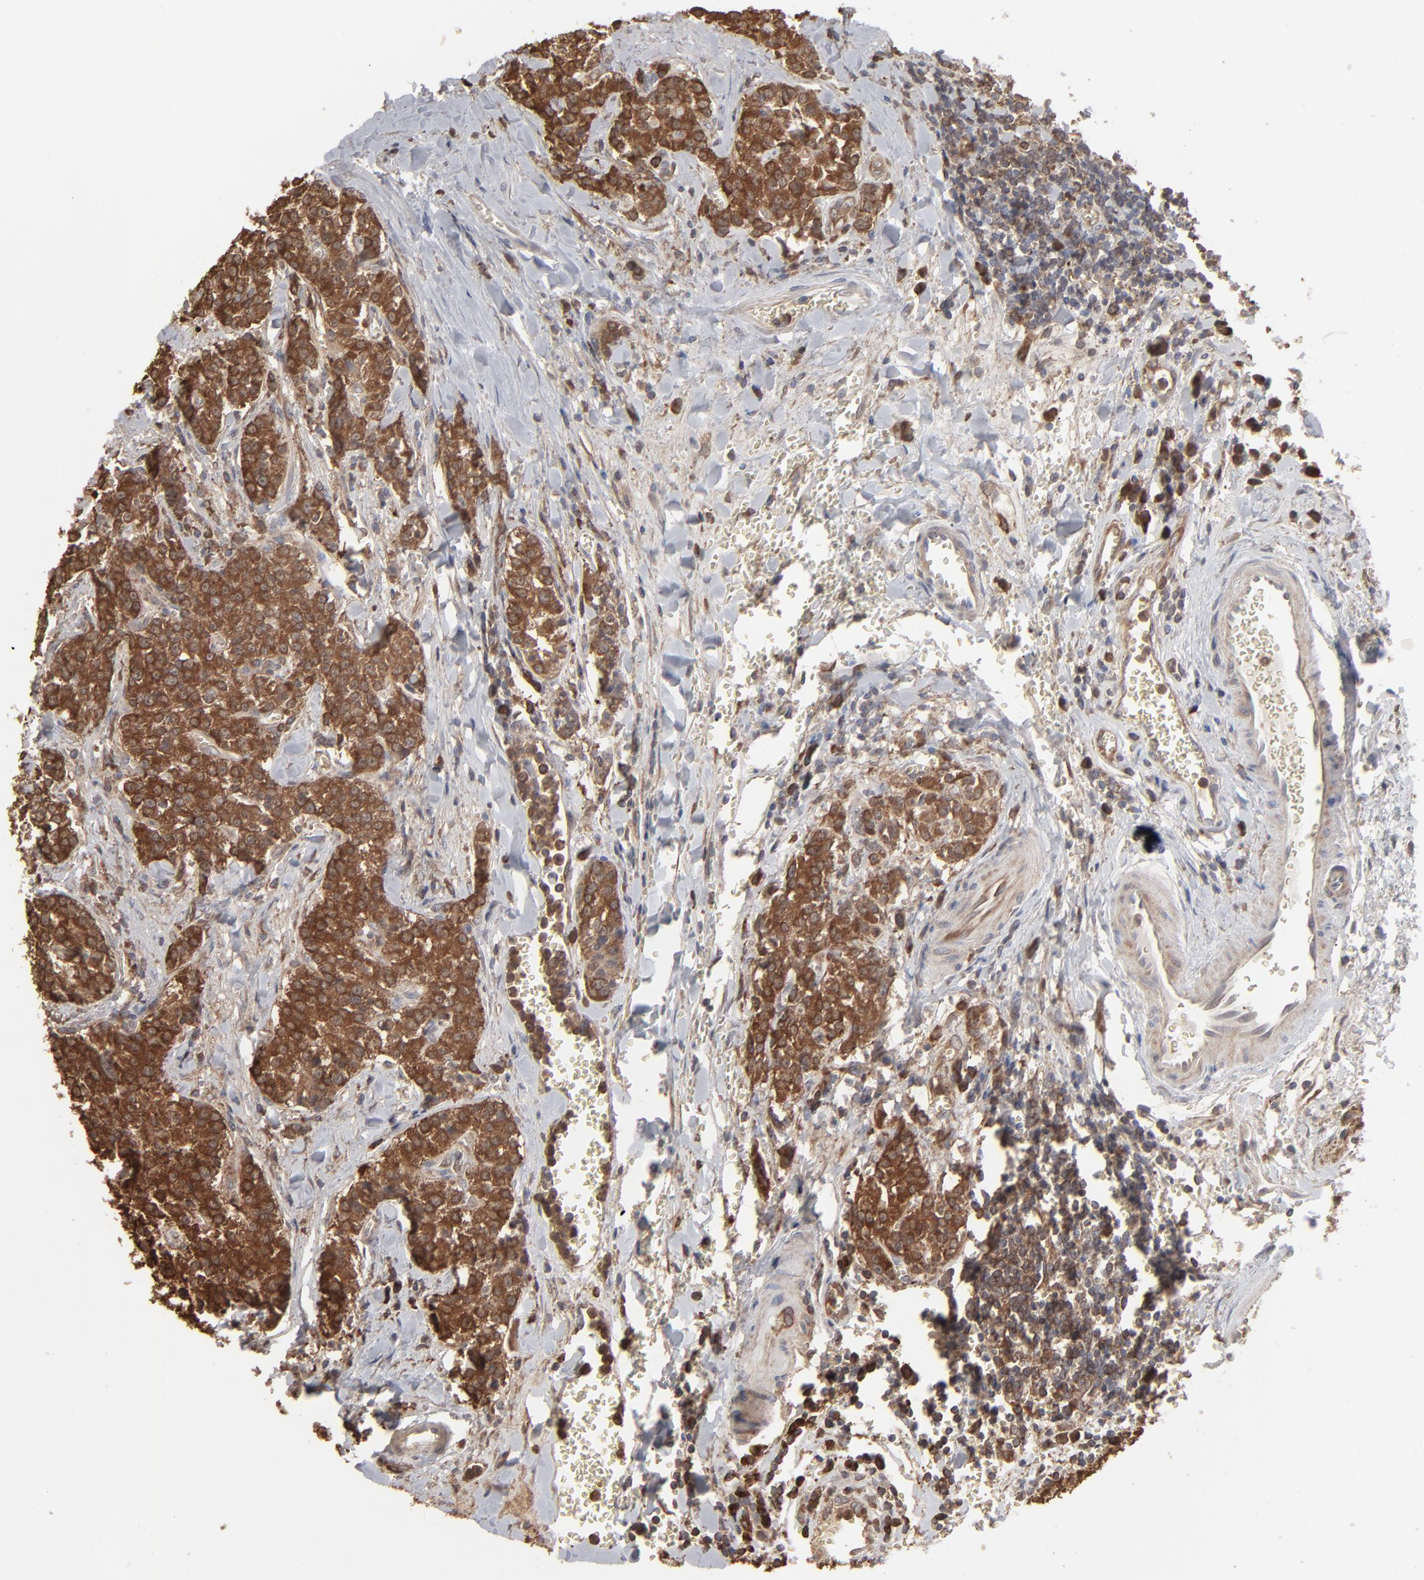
{"staining": {"intensity": "strong", "quantity": ">75%", "location": "cytoplasmic/membranous"}, "tissue": "carcinoid", "cell_type": "Tumor cells", "image_type": "cancer", "snomed": [{"axis": "morphology", "description": "Carcinoid, malignant, NOS"}, {"axis": "topography", "description": "Stomach"}], "caption": "Strong cytoplasmic/membranous protein expression is present in approximately >75% of tumor cells in malignant carcinoid. The staining is performed using DAB (3,3'-diaminobenzidine) brown chromogen to label protein expression. The nuclei are counter-stained blue using hematoxylin.", "gene": "NME1-NME2", "patient": {"sex": "female", "age": 76}}